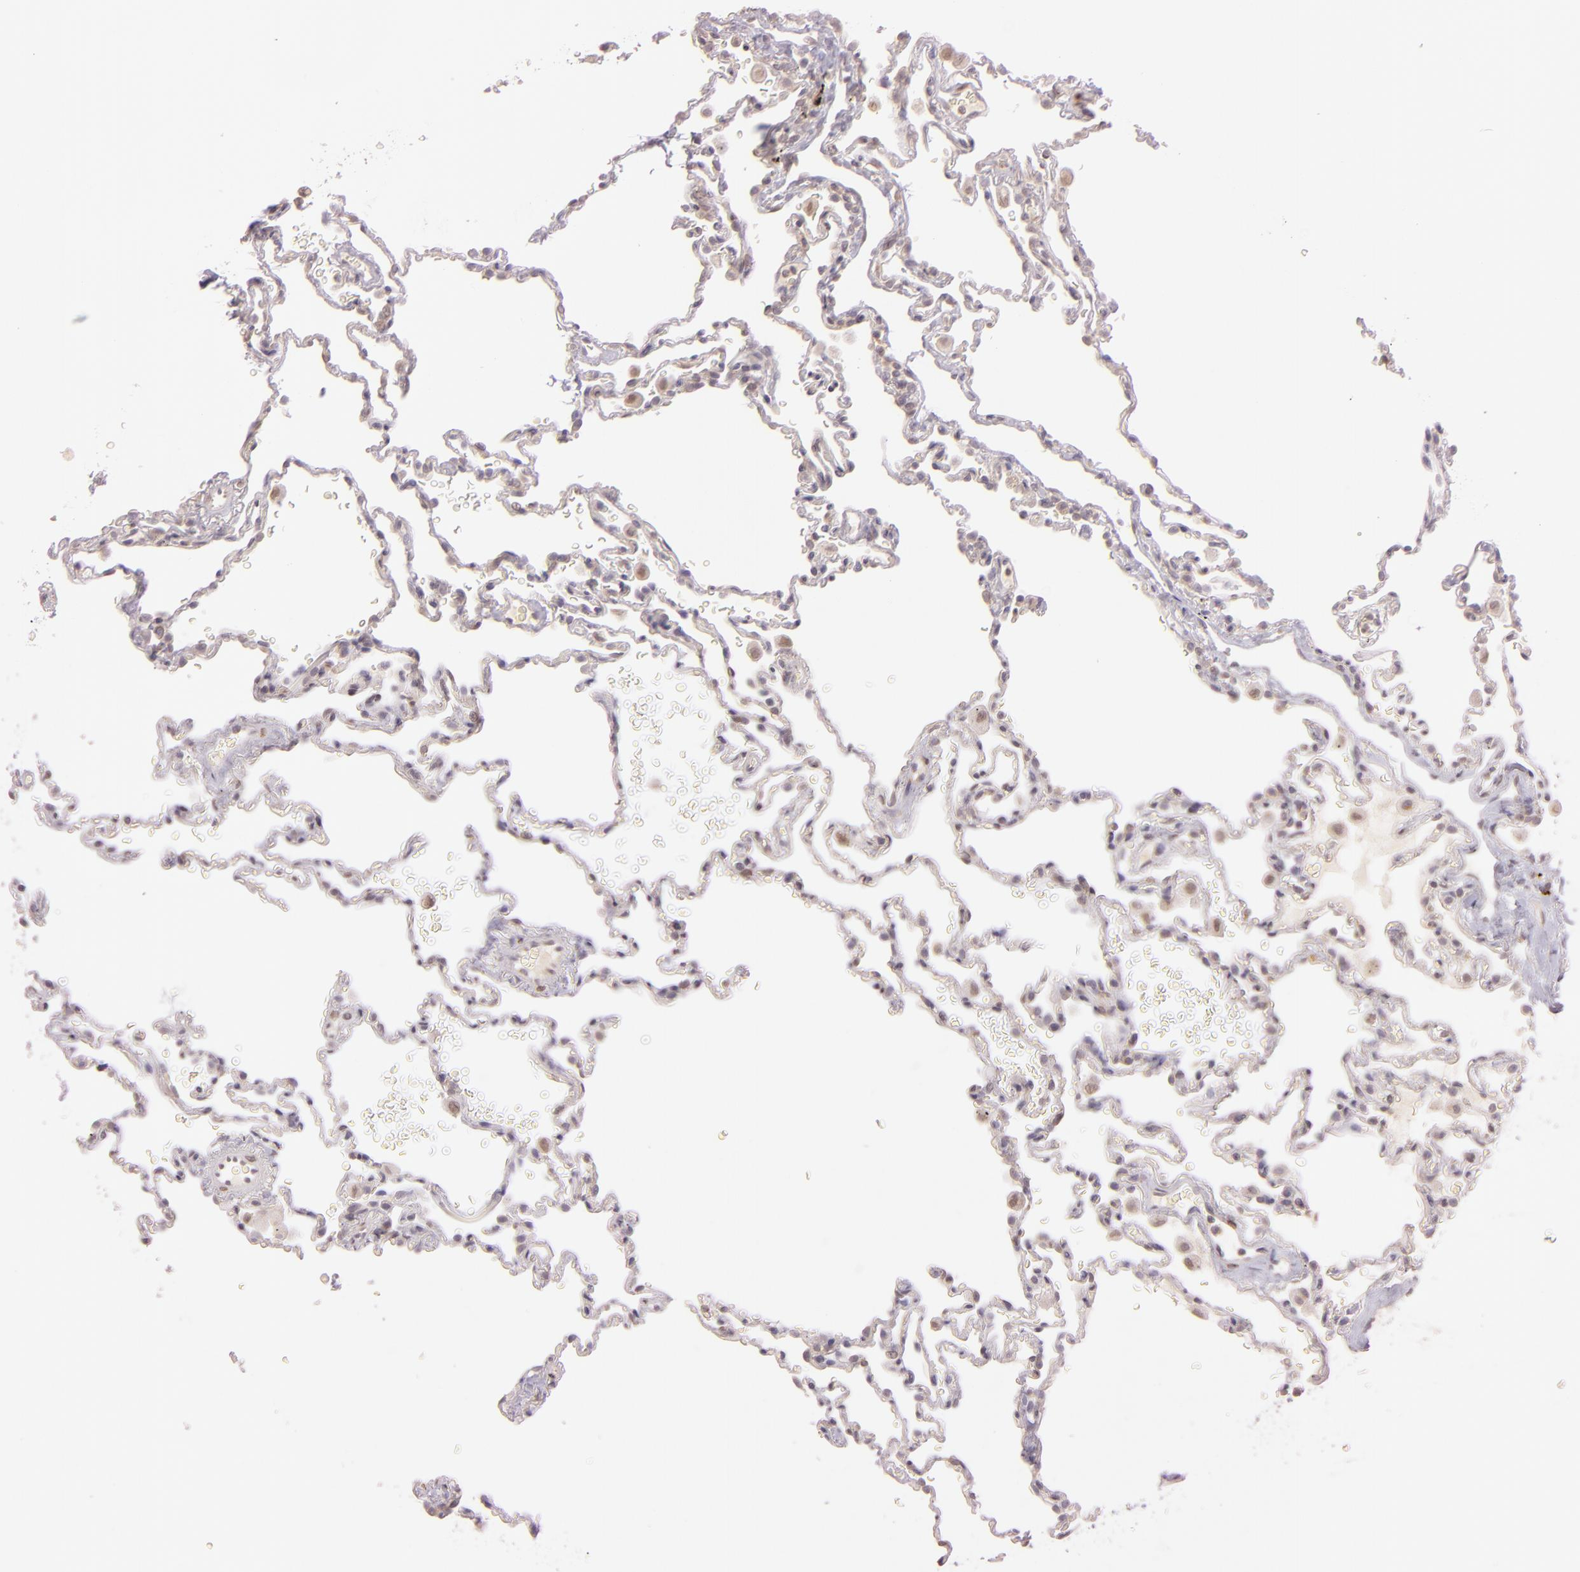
{"staining": {"intensity": "negative", "quantity": "none", "location": "none"}, "tissue": "lung", "cell_type": "Alveolar cells", "image_type": "normal", "snomed": [{"axis": "morphology", "description": "Normal tissue, NOS"}, {"axis": "topography", "description": "Lung"}], "caption": "This micrograph is of normal lung stained with immunohistochemistry to label a protein in brown with the nuclei are counter-stained blue. There is no expression in alveolar cells. (Stains: DAB immunohistochemistry with hematoxylin counter stain, Microscopy: brightfield microscopy at high magnification).", "gene": "LGMN", "patient": {"sex": "male", "age": 59}}